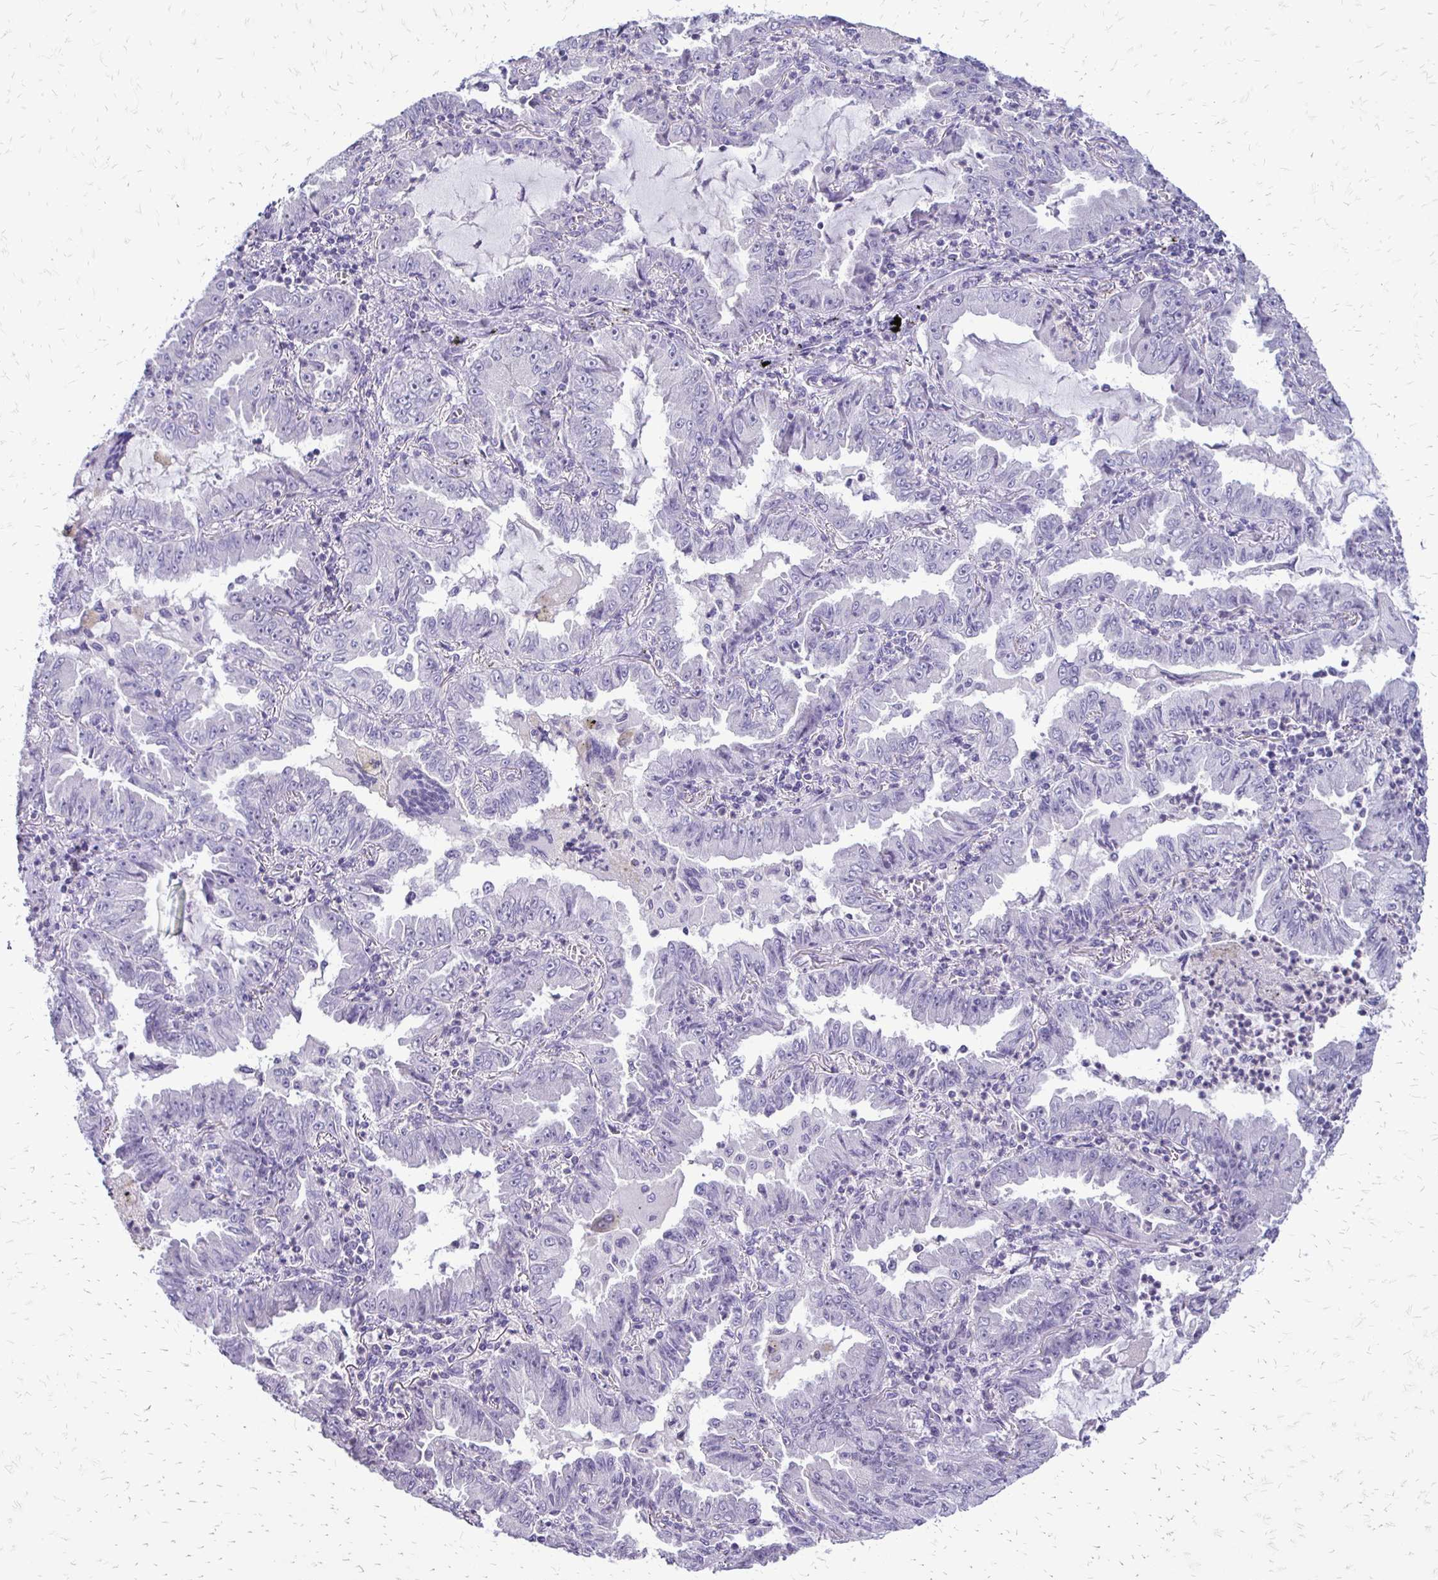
{"staining": {"intensity": "negative", "quantity": "none", "location": "none"}, "tissue": "lung cancer", "cell_type": "Tumor cells", "image_type": "cancer", "snomed": [{"axis": "morphology", "description": "Adenocarcinoma, NOS"}, {"axis": "topography", "description": "Lung"}], "caption": "Immunohistochemistry (IHC) image of neoplastic tissue: human adenocarcinoma (lung) stained with DAB (3,3'-diaminobenzidine) displays no significant protein positivity in tumor cells.", "gene": "ALPG", "patient": {"sex": "female", "age": 52}}